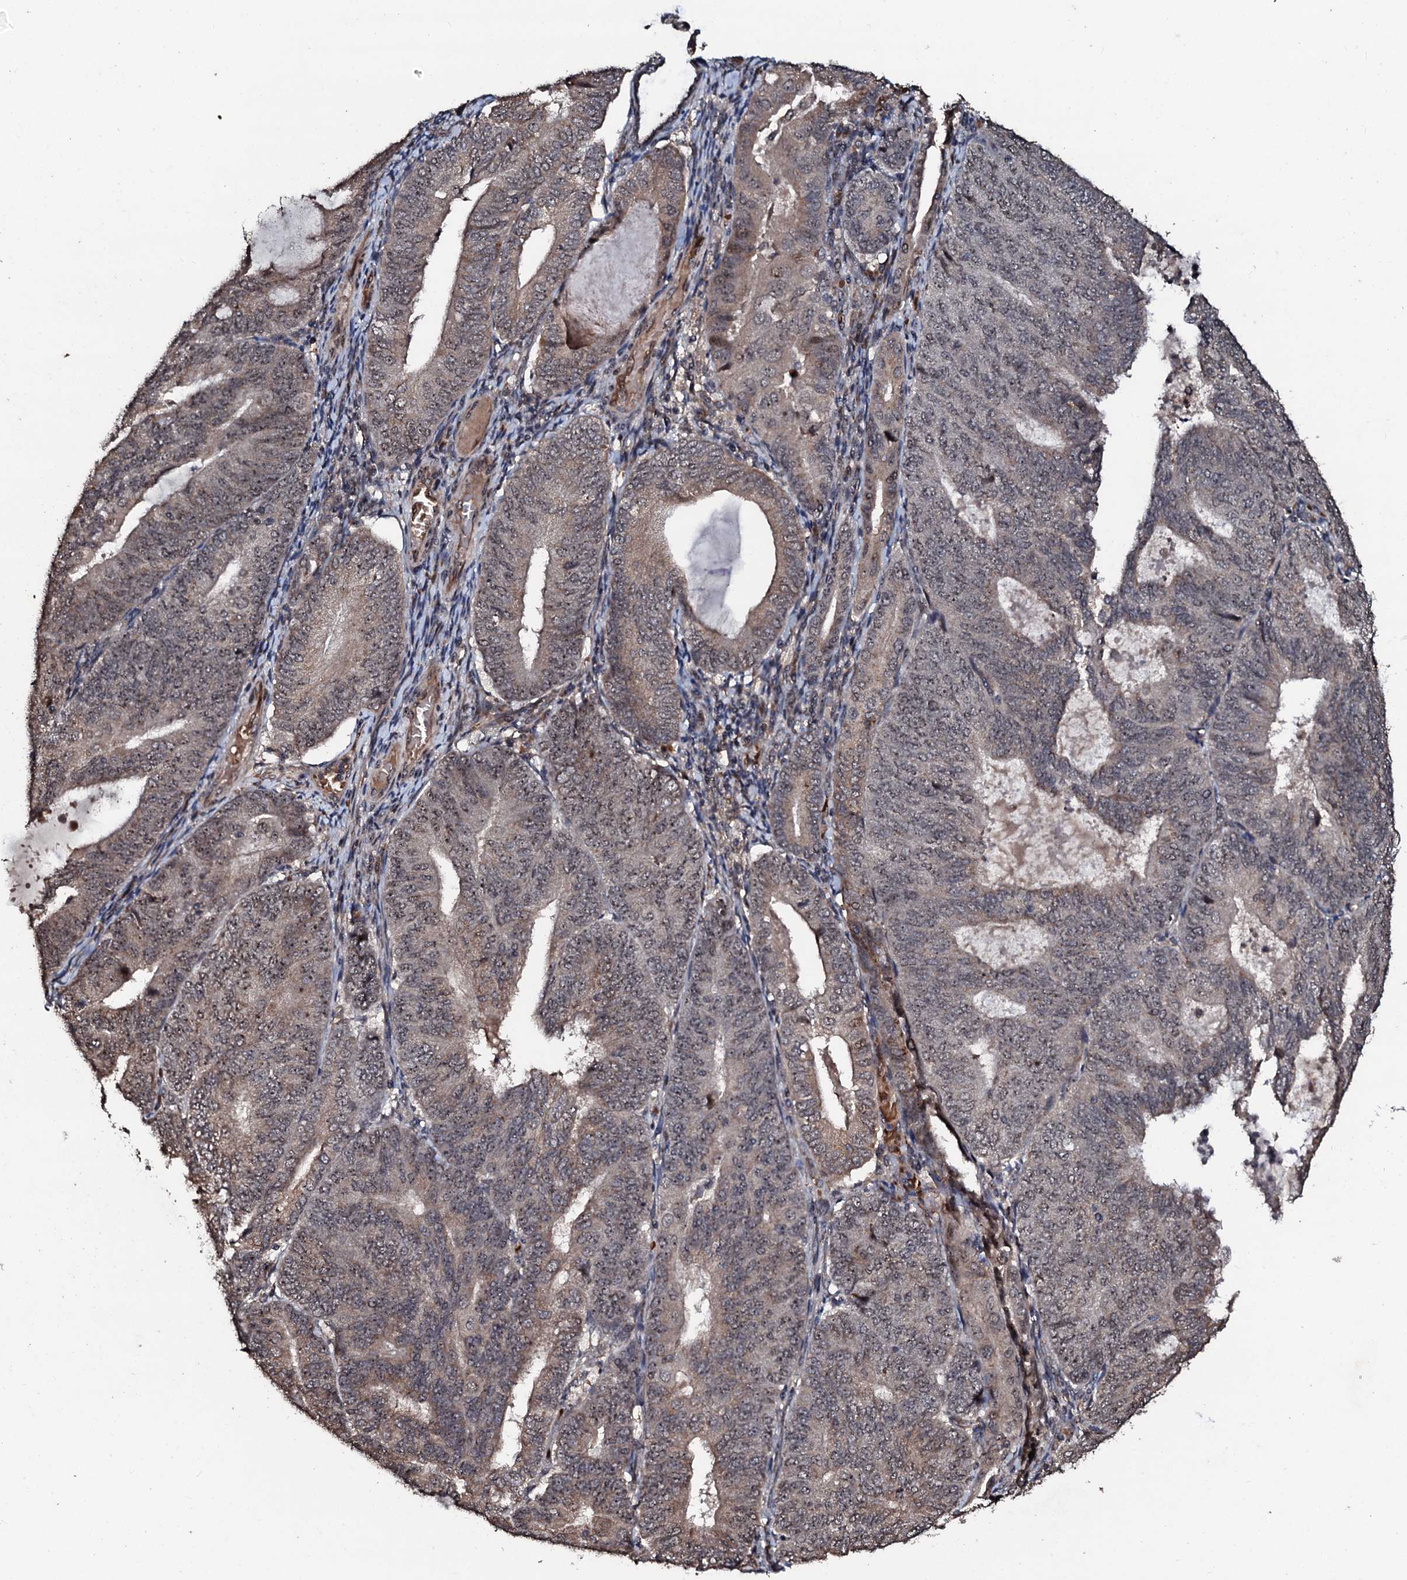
{"staining": {"intensity": "moderate", "quantity": ">75%", "location": "cytoplasmic/membranous,nuclear"}, "tissue": "endometrial cancer", "cell_type": "Tumor cells", "image_type": "cancer", "snomed": [{"axis": "morphology", "description": "Adenocarcinoma, NOS"}, {"axis": "topography", "description": "Endometrium"}], "caption": "The photomicrograph demonstrates a brown stain indicating the presence of a protein in the cytoplasmic/membranous and nuclear of tumor cells in endometrial cancer (adenocarcinoma).", "gene": "SUPT7L", "patient": {"sex": "female", "age": 81}}